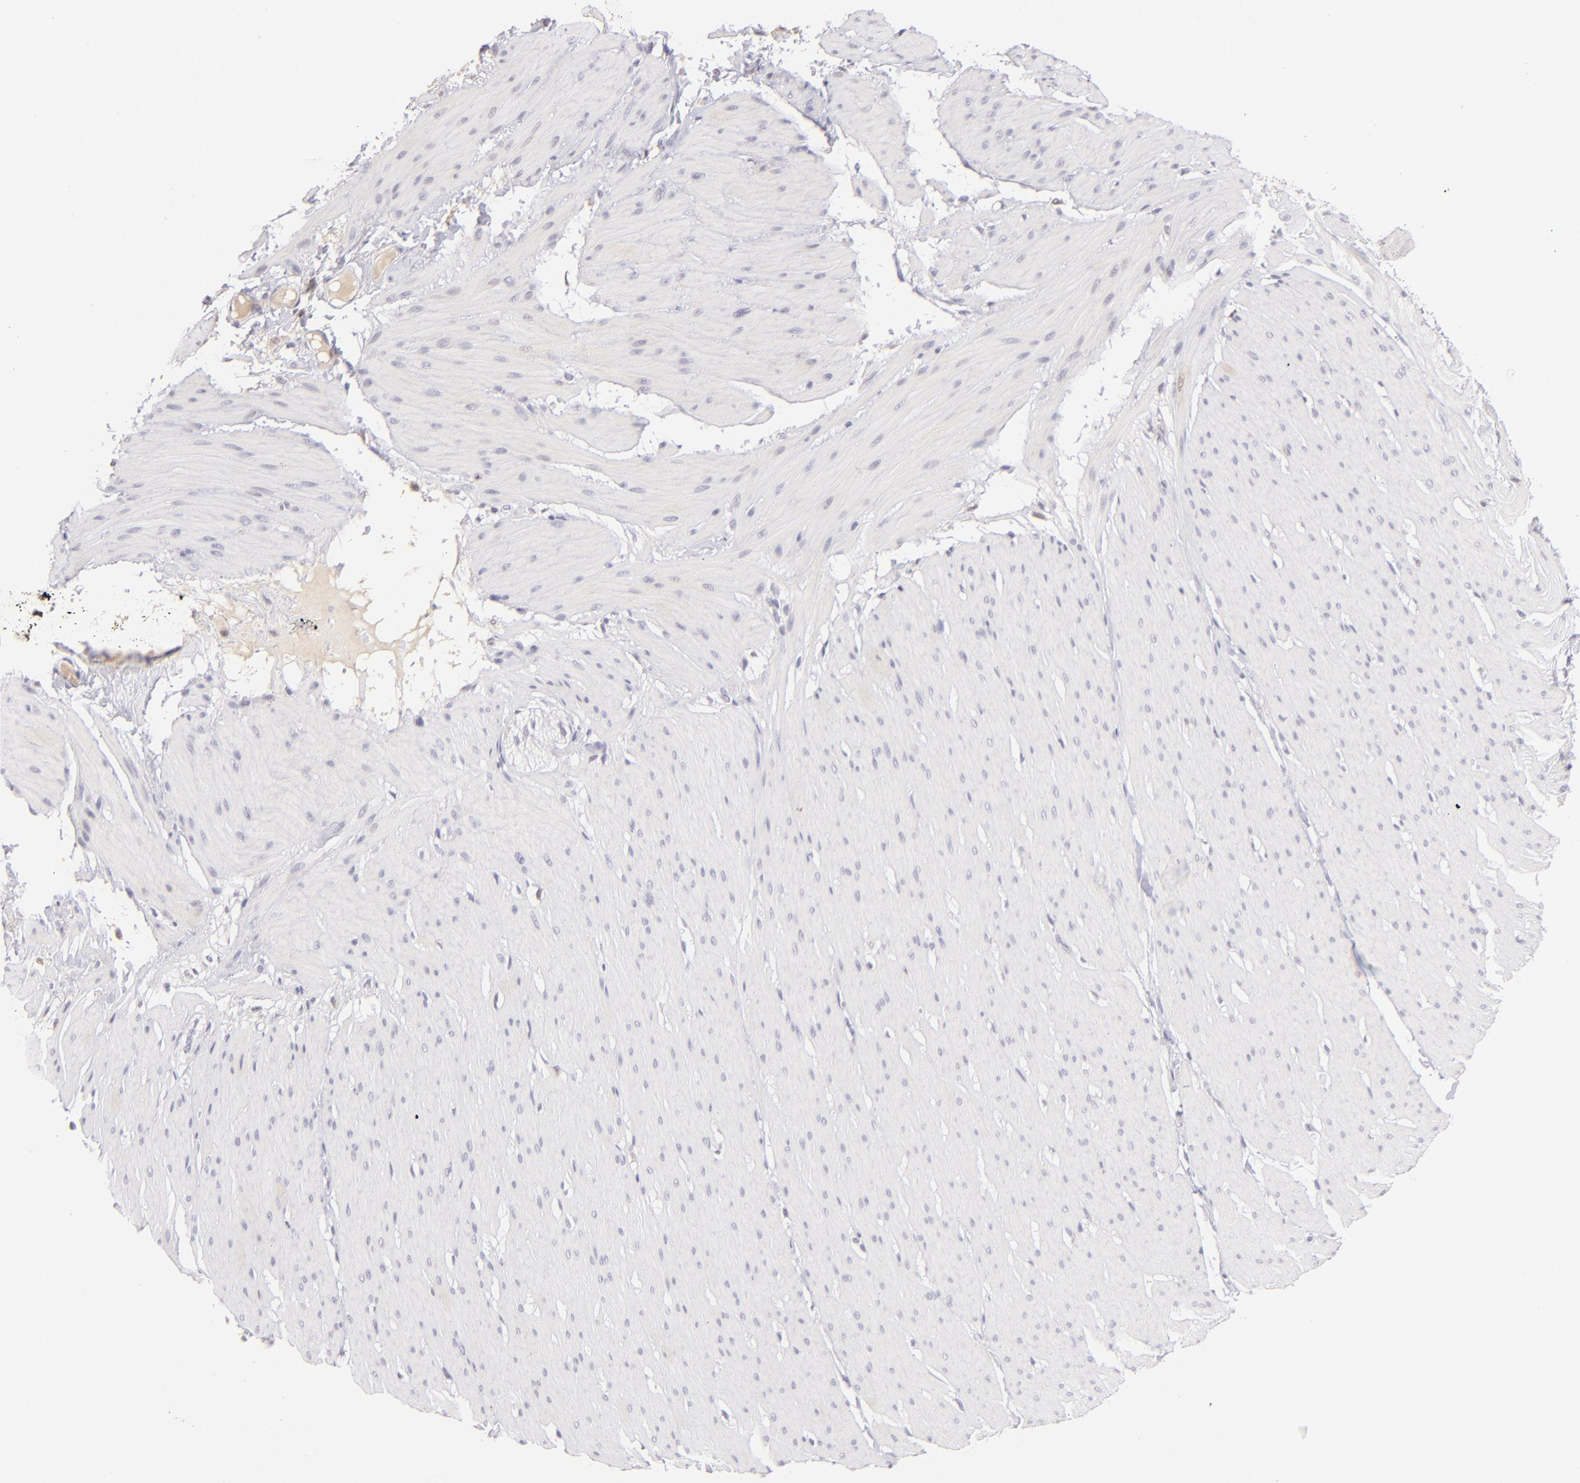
{"staining": {"intensity": "negative", "quantity": "none", "location": "none"}, "tissue": "smooth muscle", "cell_type": "Smooth muscle cells", "image_type": "normal", "snomed": [{"axis": "morphology", "description": "Normal tissue, NOS"}, {"axis": "topography", "description": "Smooth muscle"}, {"axis": "topography", "description": "Colon"}], "caption": "Protein analysis of unremarkable smooth muscle reveals no significant positivity in smooth muscle cells.", "gene": "MAGEA1", "patient": {"sex": "male", "age": 67}}